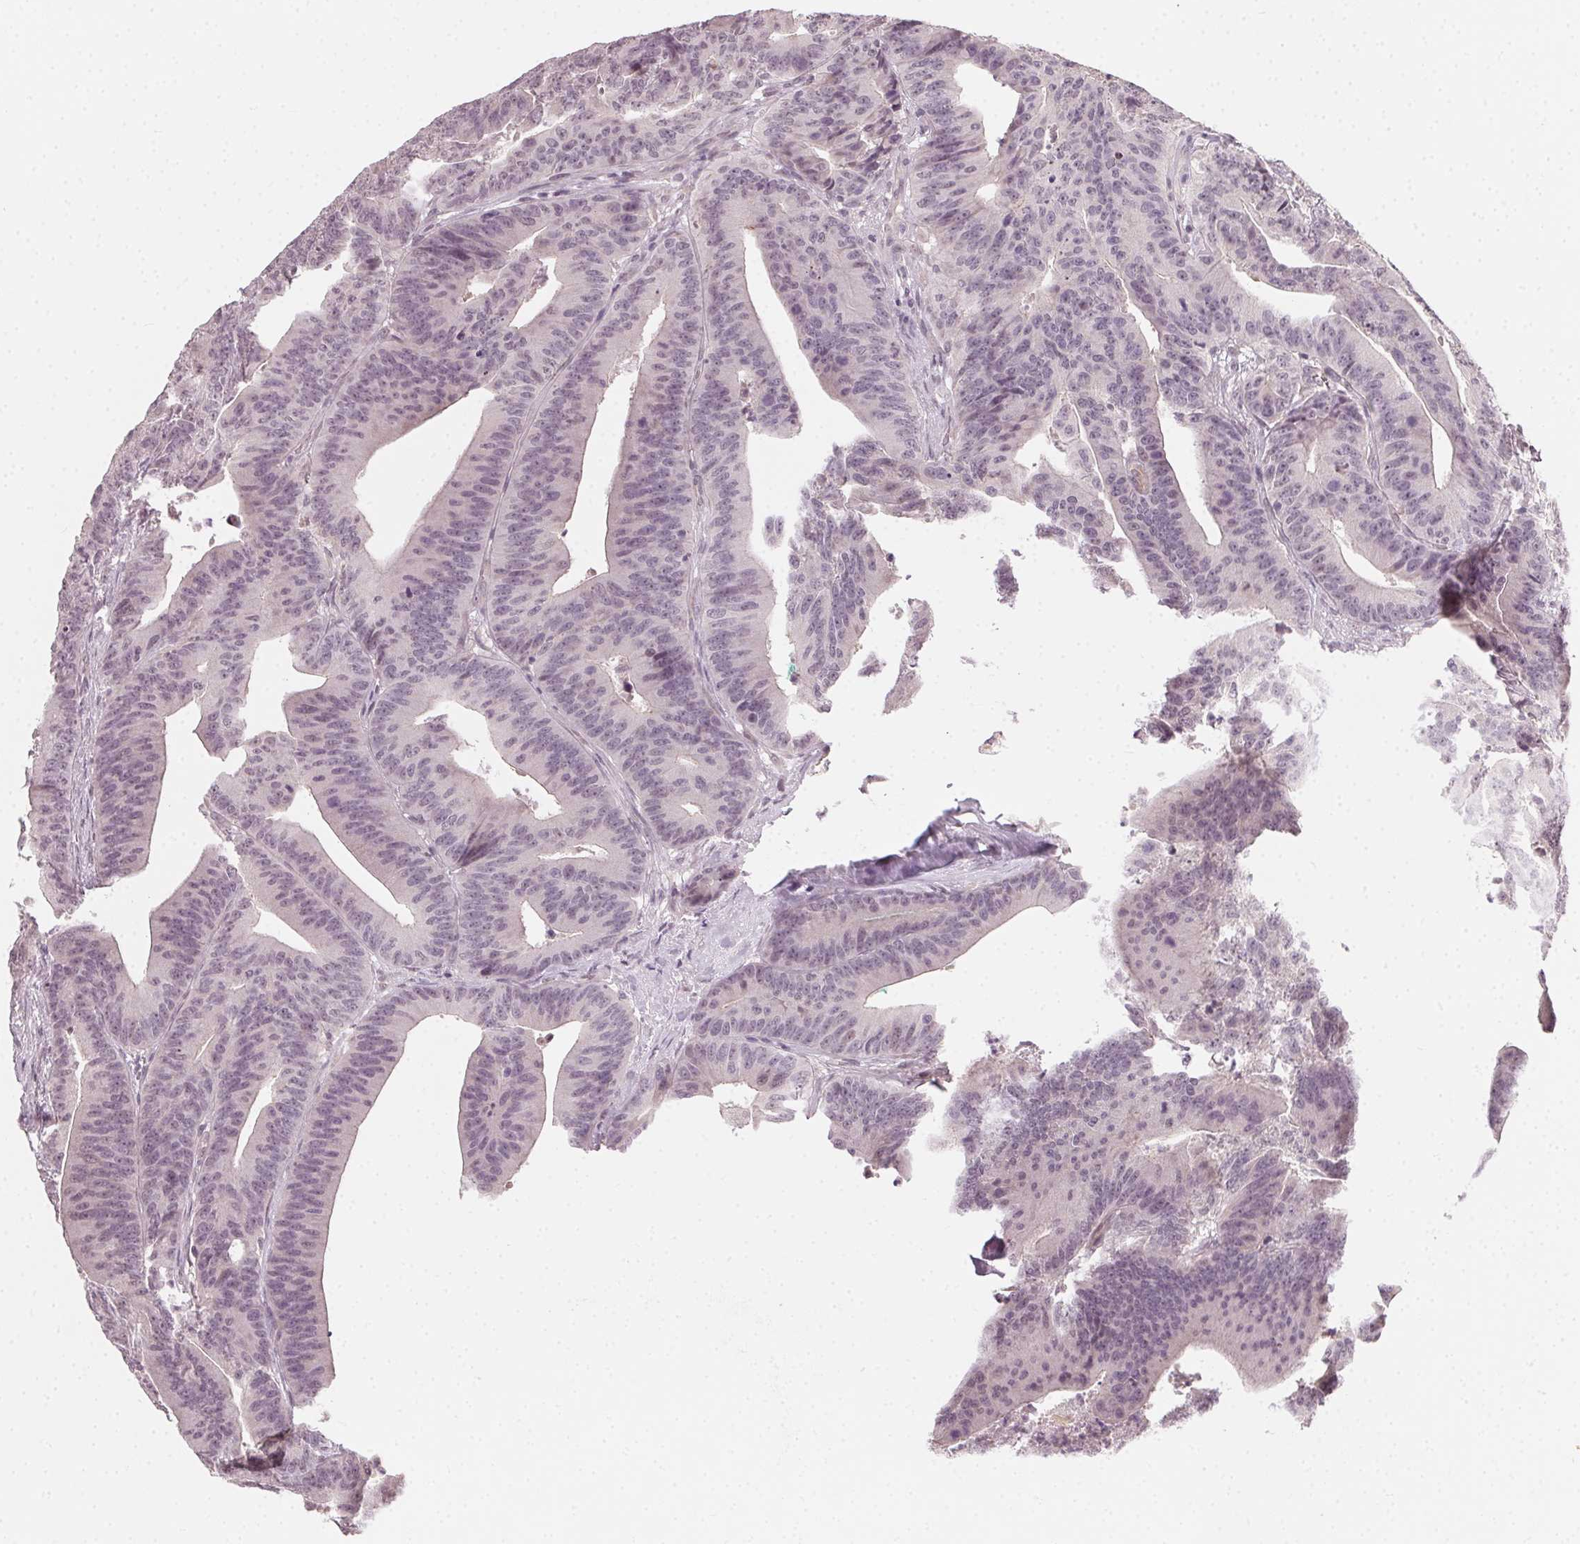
{"staining": {"intensity": "negative", "quantity": "none", "location": "none"}, "tissue": "colorectal cancer", "cell_type": "Tumor cells", "image_type": "cancer", "snomed": [{"axis": "morphology", "description": "Adenocarcinoma, NOS"}, {"axis": "topography", "description": "Colon"}], "caption": "IHC micrograph of human colorectal adenocarcinoma stained for a protein (brown), which demonstrates no positivity in tumor cells.", "gene": "TUB", "patient": {"sex": "female", "age": 78}}